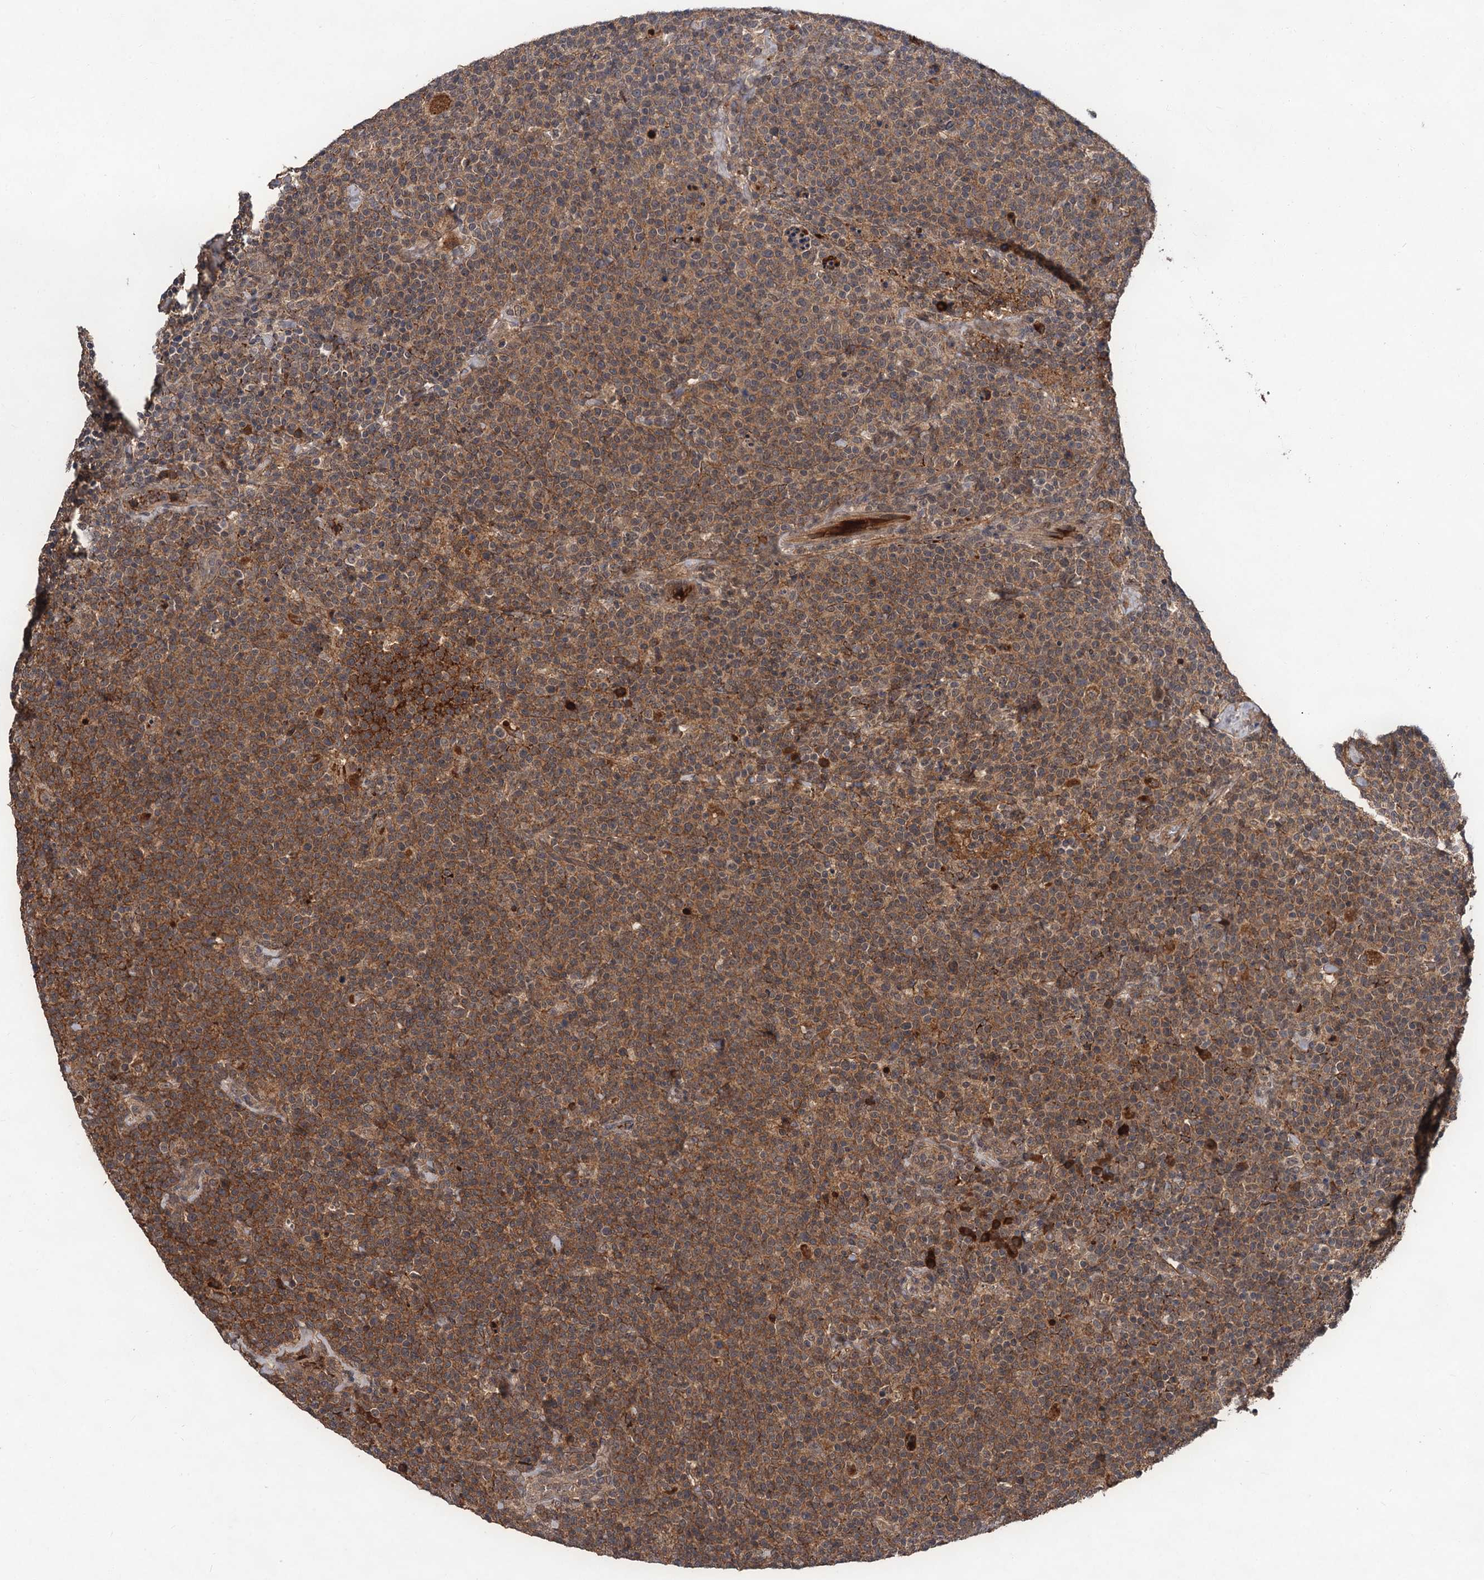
{"staining": {"intensity": "moderate", "quantity": "<25%", "location": "cytoplasmic/membranous"}, "tissue": "lymphoma", "cell_type": "Tumor cells", "image_type": "cancer", "snomed": [{"axis": "morphology", "description": "Malignant lymphoma, non-Hodgkin's type, High grade"}, {"axis": "topography", "description": "Lymph node"}], "caption": "High-magnification brightfield microscopy of lymphoma stained with DAB (3,3'-diaminobenzidine) (brown) and counterstained with hematoxylin (blue). tumor cells exhibit moderate cytoplasmic/membranous expression is present in about<25% of cells.", "gene": "MBD6", "patient": {"sex": "male", "age": 61}}